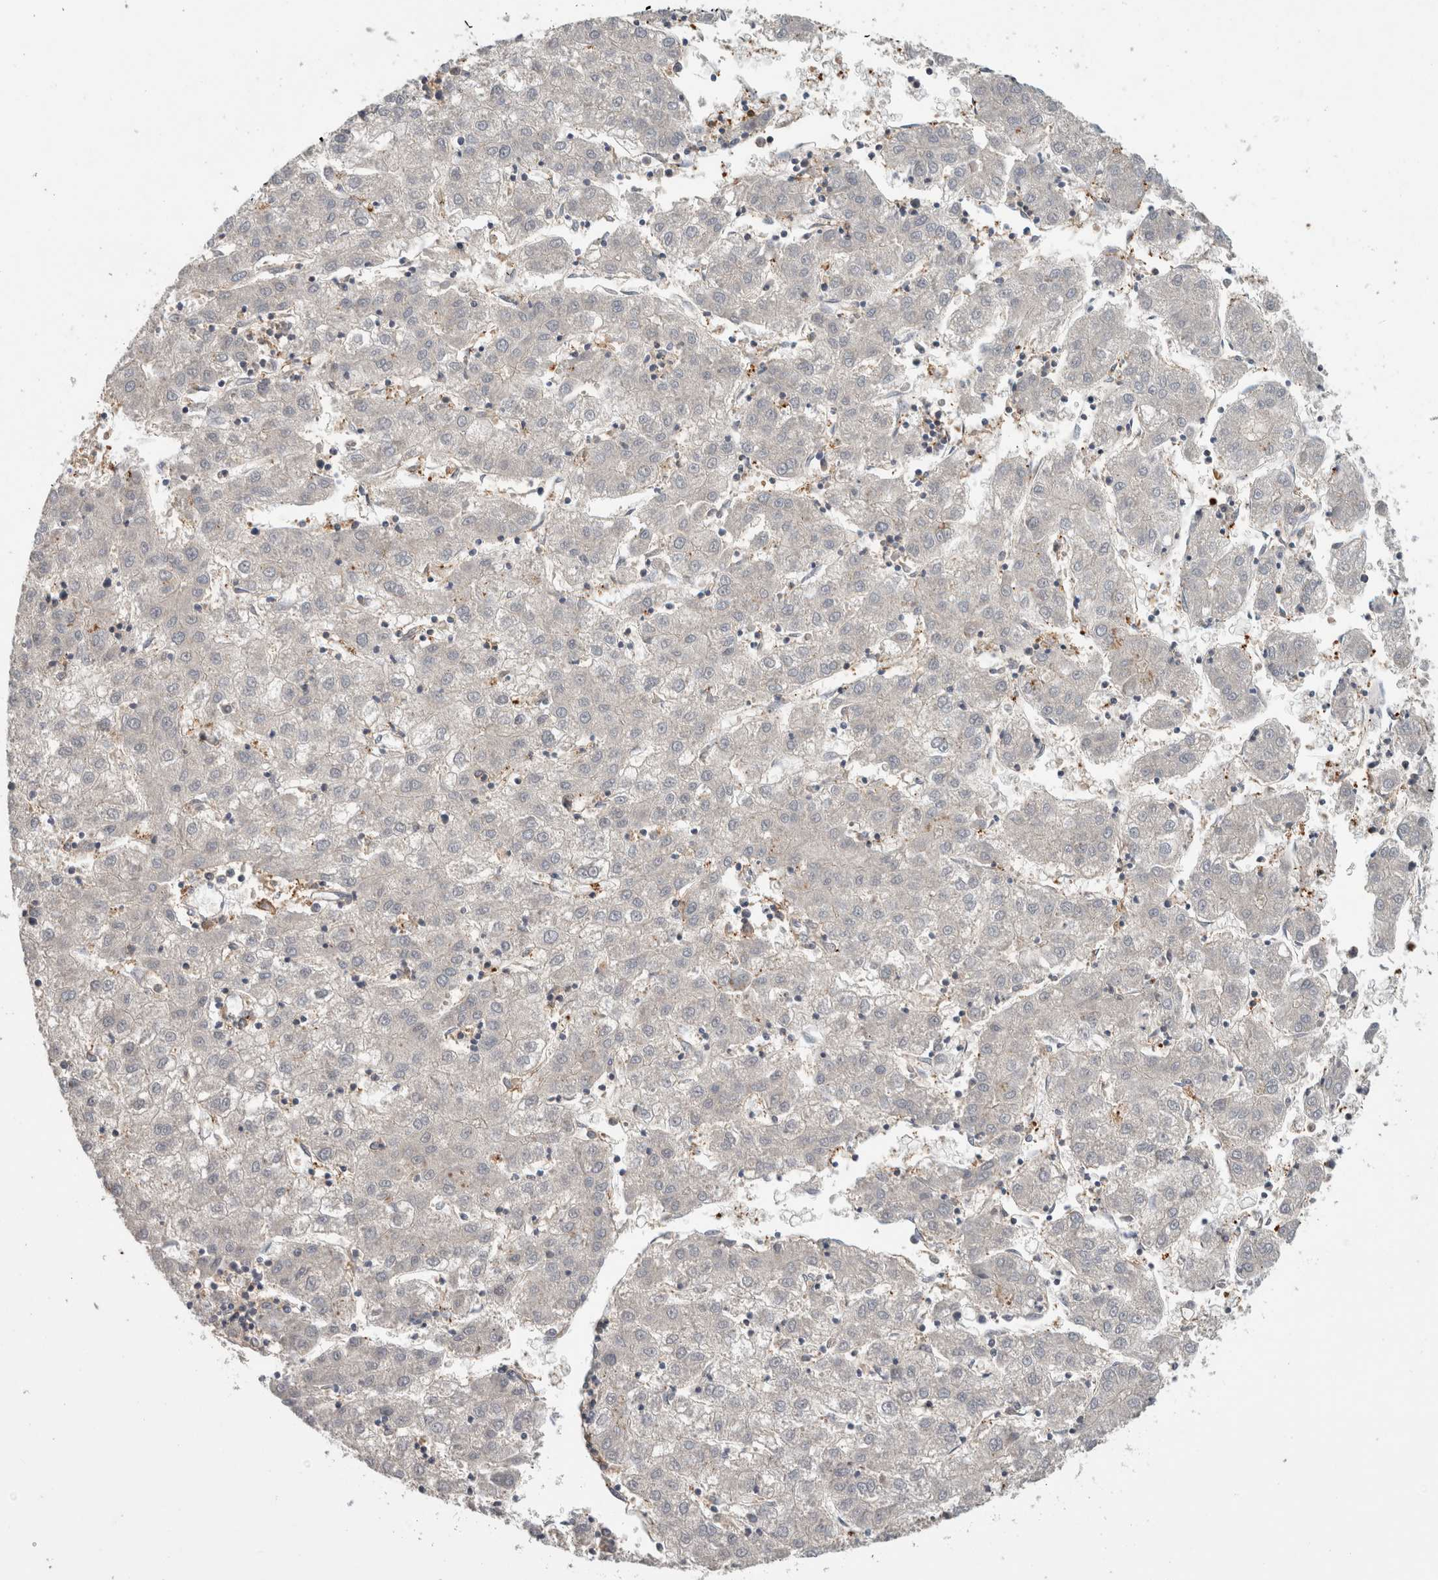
{"staining": {"intensity": "negative", "quantity": "none", "location": "none"}, "tissue": "liver cancer", "cell_type": "Tumor cells", "image_type": "cancer", "snomed": [{"axis": "morphology", "description": "Carcinoma, Hepatocellular, NOS"}, {"axis": "topography", "description": "Liver"}], "caption": "Tumor cells show no significant positivity in hepatocellular carcinoma (liver).", "gene": "GFRA2", "patient": {"sex": "male", "age": 72}}